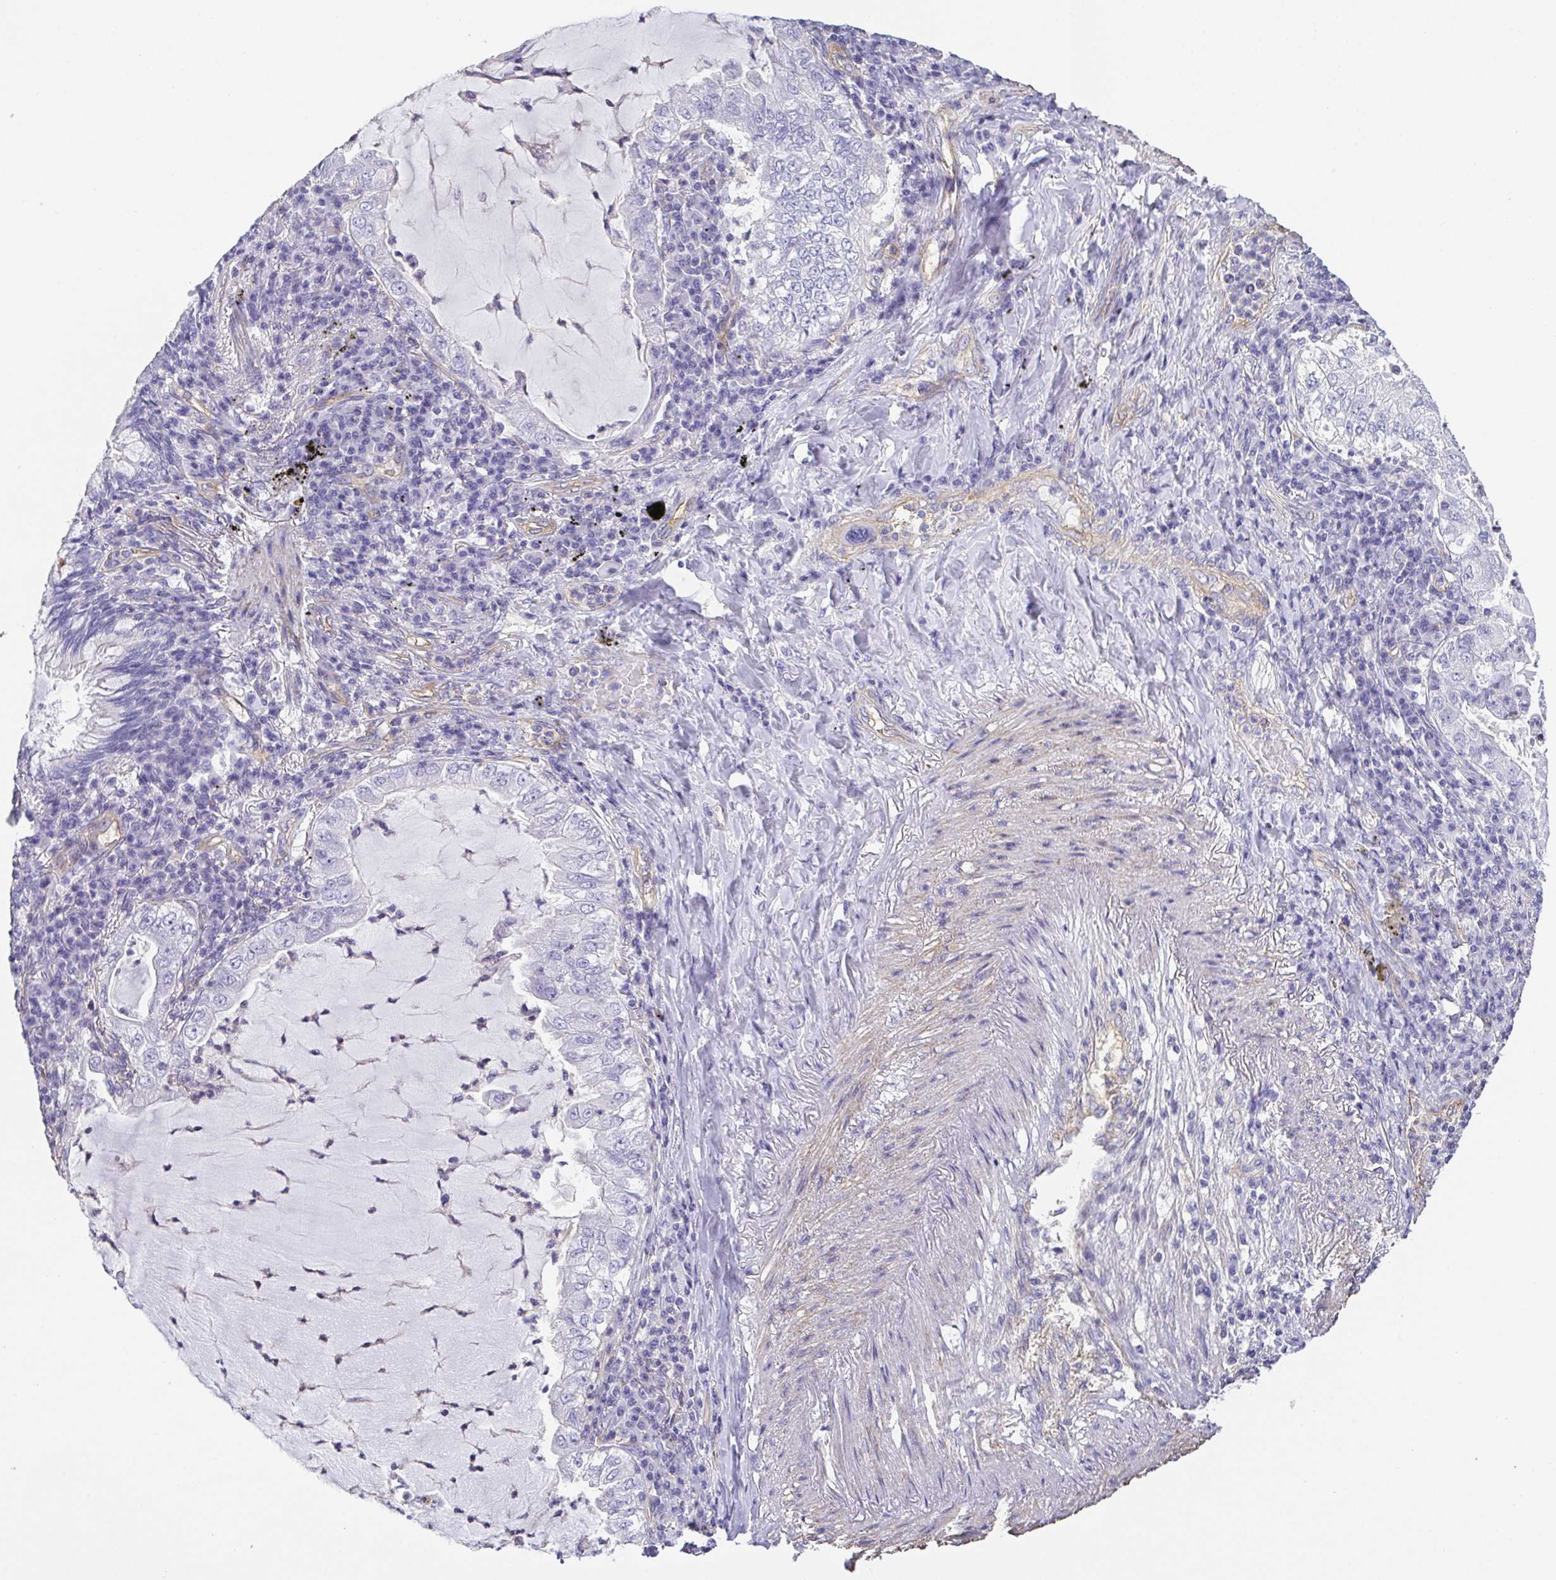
{"staining": {"intensity": "negative", "quantity": "none", "location": "none"}, "tissue": "lung cancer", "cell_type": "Tumor cells", "image_type": "cancer", "snomed": [{"axis": "morphology", "description": "Adenocarcinoma, NOS"}, {"axis": "topography", "description": "Lung"}], "caption": "The image demonstrates no staining of tumor cells in lung adenocarcinoma.", "gene": "MYL6", "patient": {"sex": "female", "age": 73}}